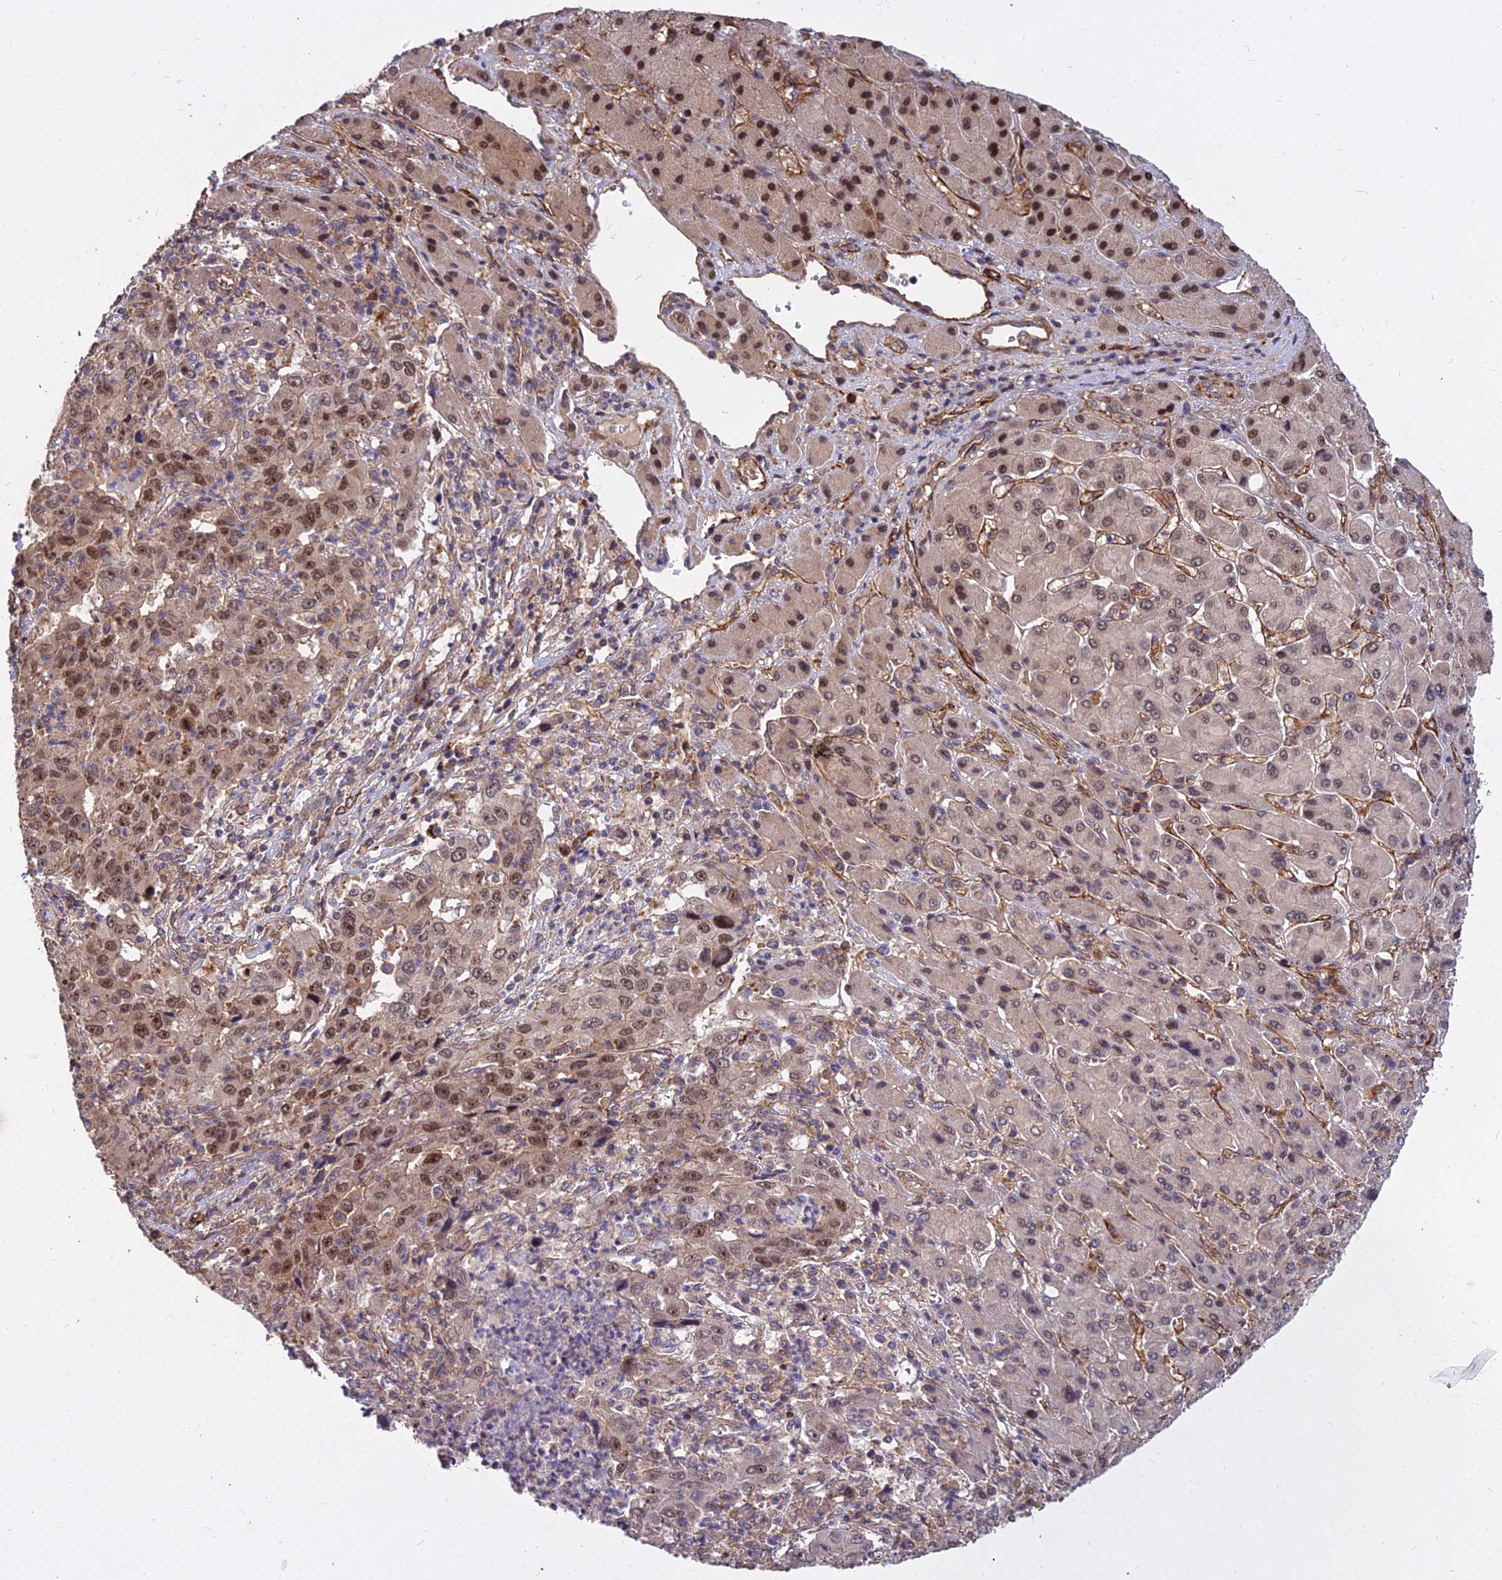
{"staining": {"intensity": "moderate", "quantity": ">75%", "location": "cytoplasmic/membranous,nuclear"}, "tissue": "liver cancer", "cell_type": "Tumor cells", "image_type": "cancer", "snomed": [{"axis": "morphology", "description": "Carcinoma, Hepatocellular, NOS"}, {"axis": "topography", "description": "Liver"}], "caption": "Hepatocellular carcinoma (liver) stained with IHC demonstrates moderate cytoplasmic/membranous and nuclear expression in about >75% of tumor cells. Immunohistochemistry stains the protein in brown and the nuclei are stained blue.", "gene": "TCEA3", "patient": {"sex": "male", "age": 63}}